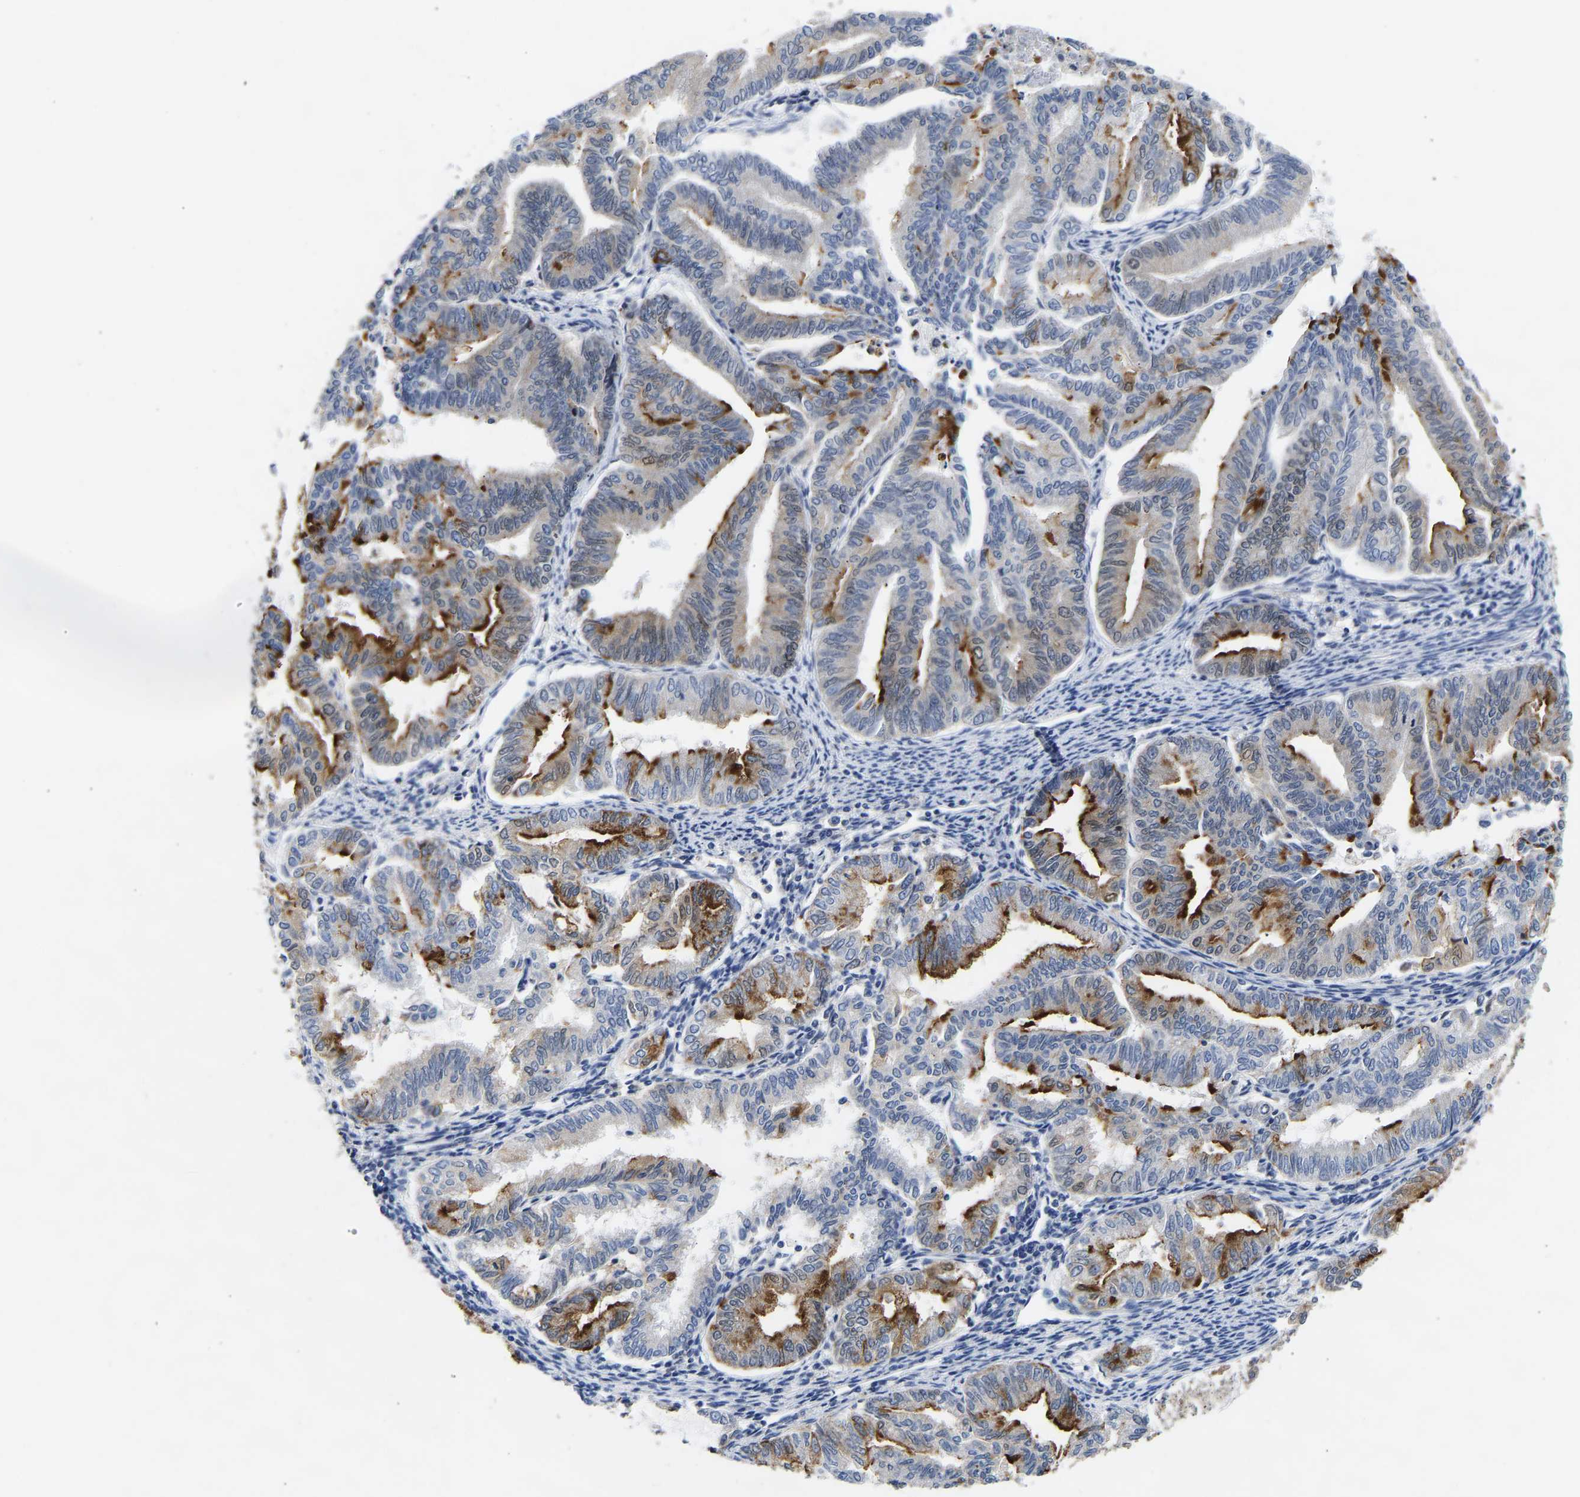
{"staining": {"intensity": "strong", "quantity": "<25%", "location": "cytoplasmic/membranous"}, "tissue": "endometrial cancer", "cell_type": "Tumor cells", "image_type": "cancer", "snomed": [{"axis": "morphology", "description": "Adenocarcinoma, NOS"}, {"axis": "topography", "description": "Endometrium"}], "caption": "A medium amount of strong cytoplasmic/membranous positivity is present in about <25% of tumor cells in endometrial cancer (adenocarcinoma) tissue.", "gene": "CCDC6", "patient": {"sex": "female", "age": 79}}